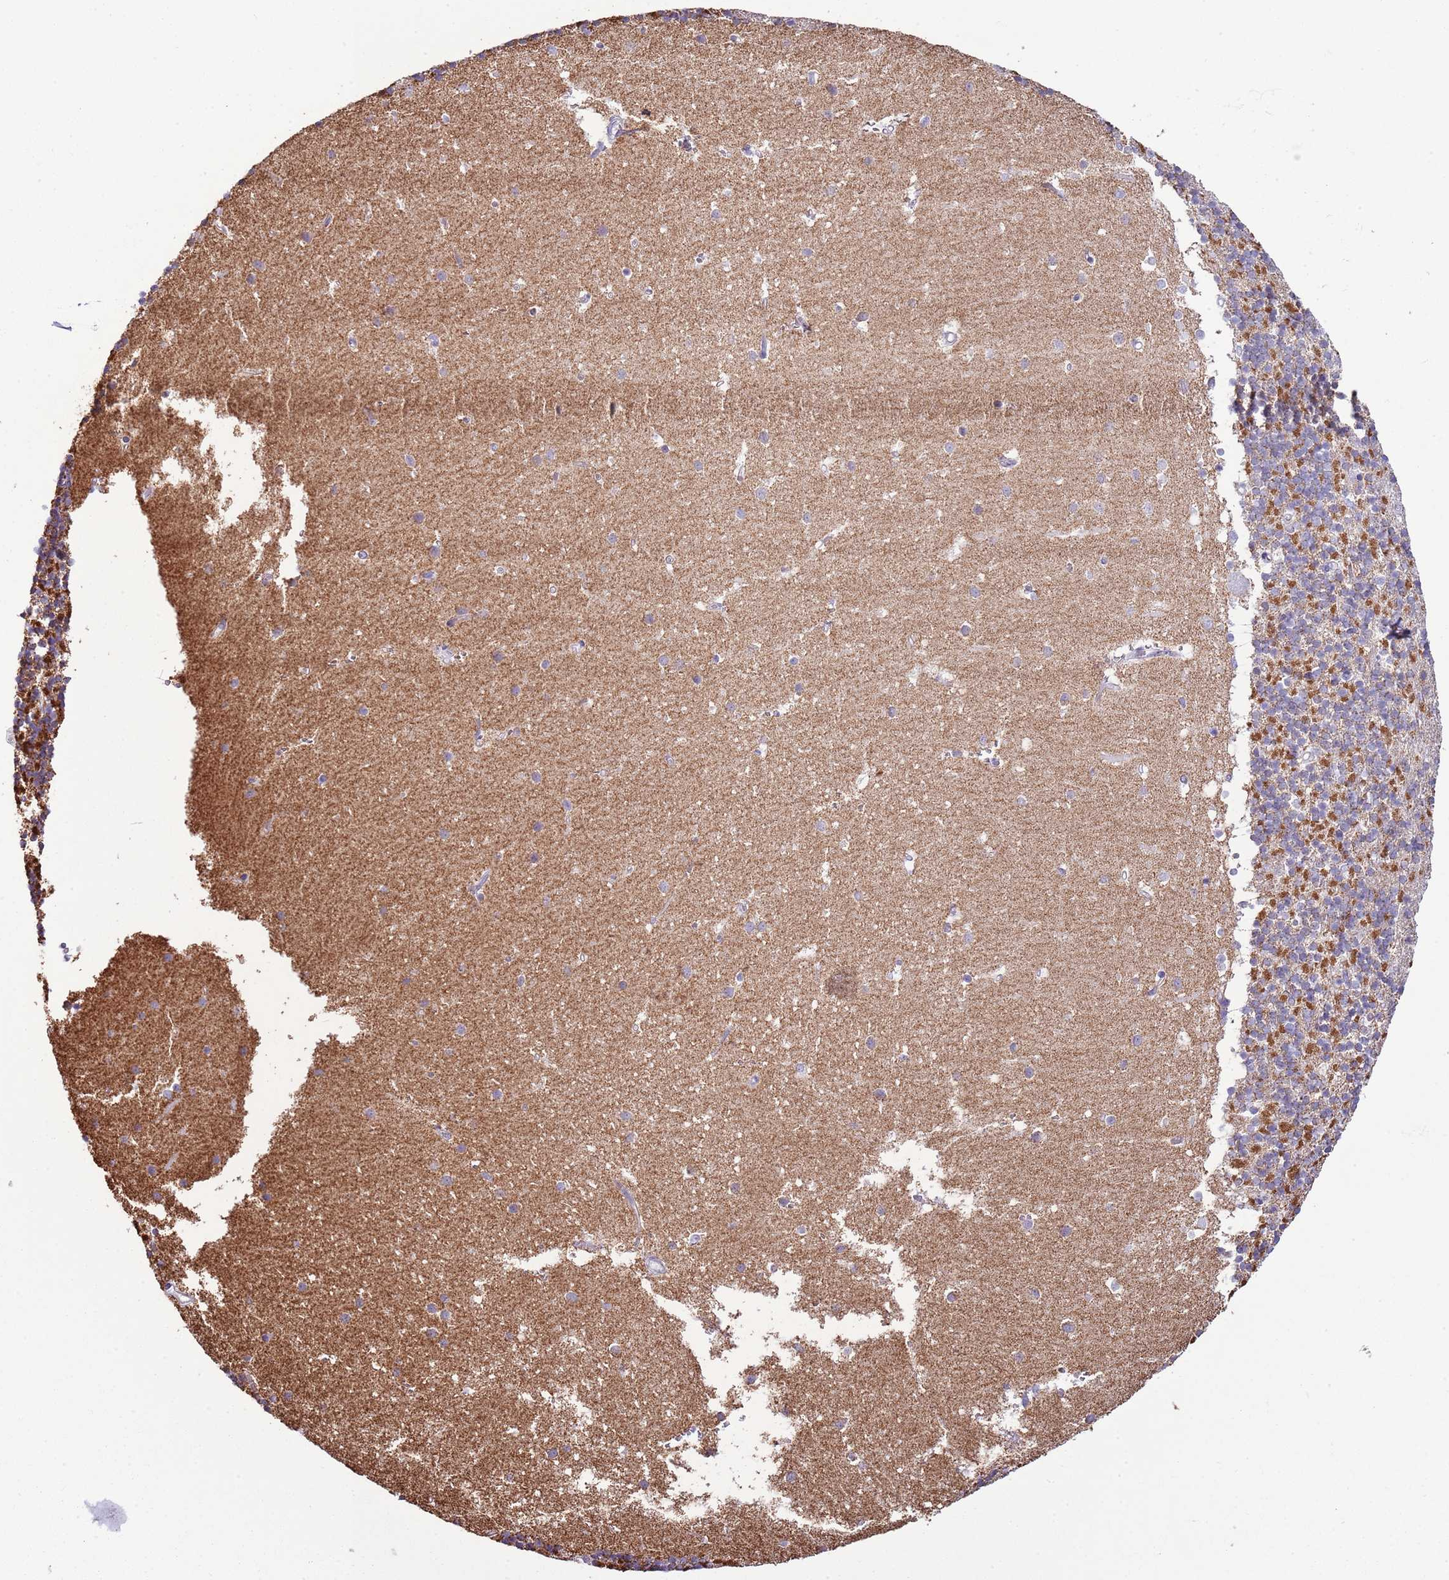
{"staining": {"intensity": "moderate", "quantity": "25%-75%", "location": "cytoplasmic/membranous"}, "tissue": "cerebellum", "cell_type": "Cells in granular layer", "image_type": "normal", "snomed": [{"axis": "morphology", "description": "Normal tissue, NOS"}, {"axis": "topography", "description": "Cerebellum"}], "caption": "DAB (3,3'-diaminobenzidine) immunohistochemical staining of unremarkable human cerebellum displays moderate cytoplasmic/membranous protein staining in approximately 25%-75% of cells in granular layer.", "gene": "SLC23A1", "patient": {"sex": "male", "age": 54}}